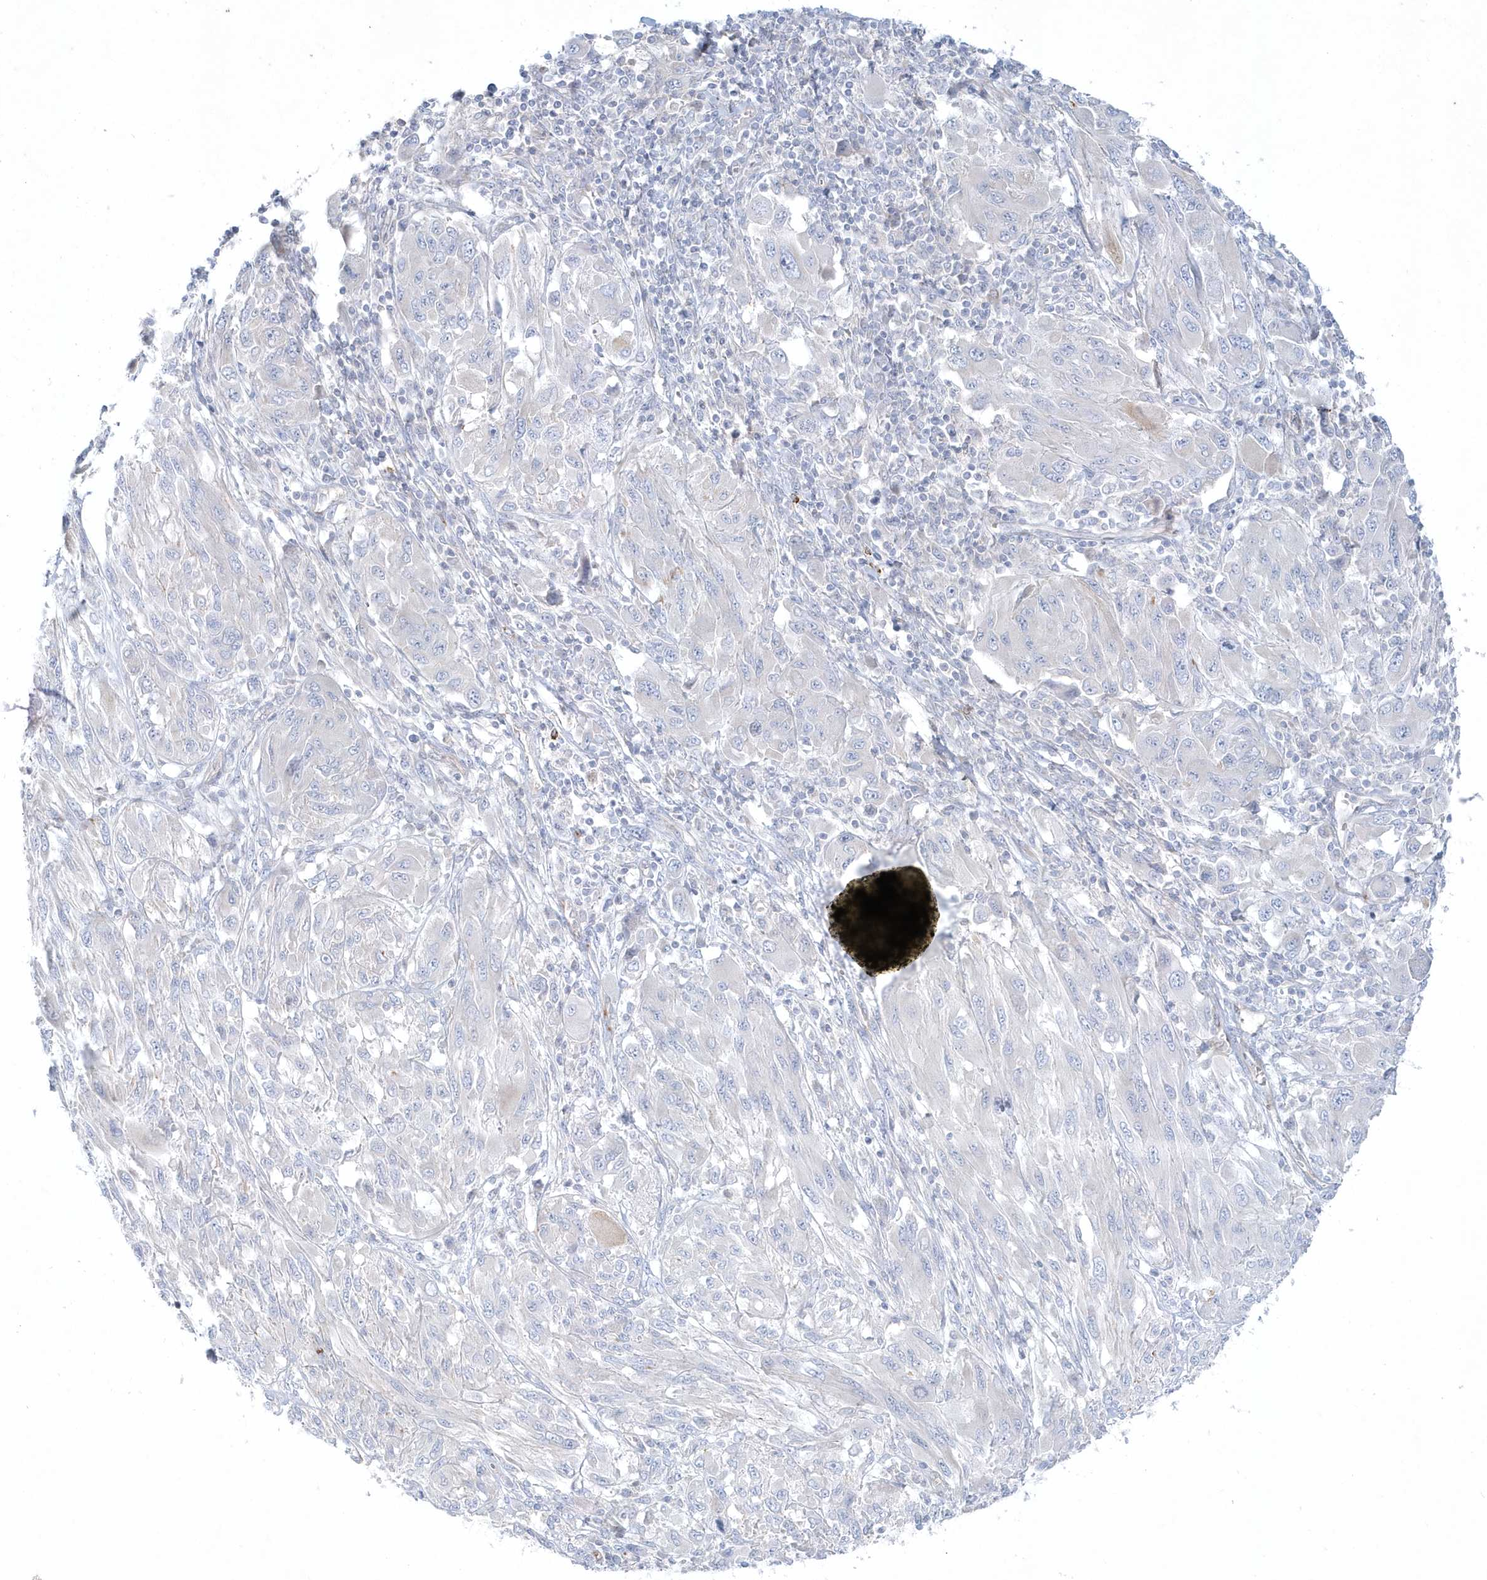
{"staining": {"intensity": "negative", "quantity": "none", "location": "none"}, "tissue": "melanoma", "cell_type": "Tumor cells", "image_type": "cancer", "snomed": [{"axis": "morphology", "description": "Malignant melanoma, NOS"}, {"axis": "topography", "description": "Skin"}], "caption": "Immunohistochemical staining of malignant melanoma exhibits no significant positivity in tumor cells.", "gene": "DNAH1", "patient": {"sex": "female", "age": 91}}